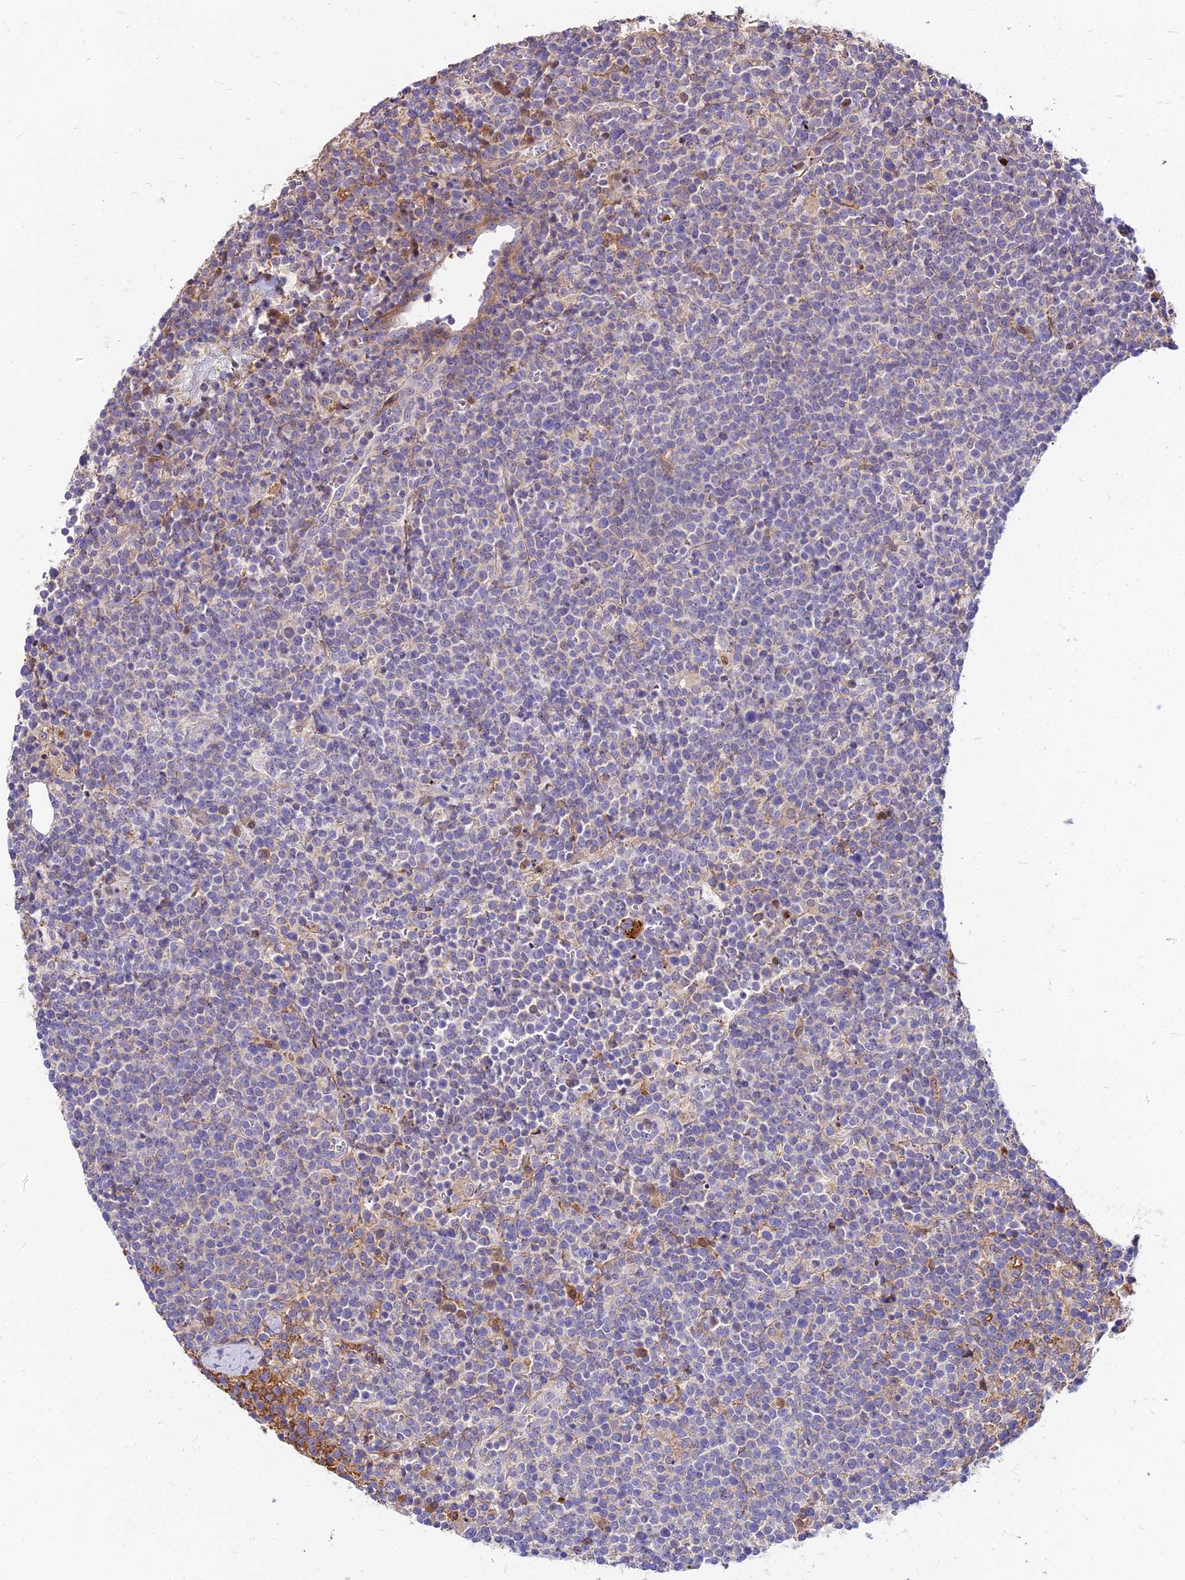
{"staining": {"intensity": "negative", "quantity": "none", "location": "none"}, "tissue": "lymphoma", "cell_type": "Tumor cells", "image_type": "cancer", "snomed": [{"axis": "morphology", "description": "Malignant lymphoma, non-Hodgkin's type, High grade"}, {"axis": "topography", "description": "Lymph node"}], "caption": "This is a histopathology image of immunohistochemistry staining of malignant lymphoma, non-Hodgkin's type (high-grade), which shows no expression in tumor cells. The staining is performed using DAB (3,3'-diaminobenzidine) brown chromogen with nuclei counter-stained in using hematoxylin.", "gene": "ACSM6", "patient": {"sex": "male", "age": 61}}